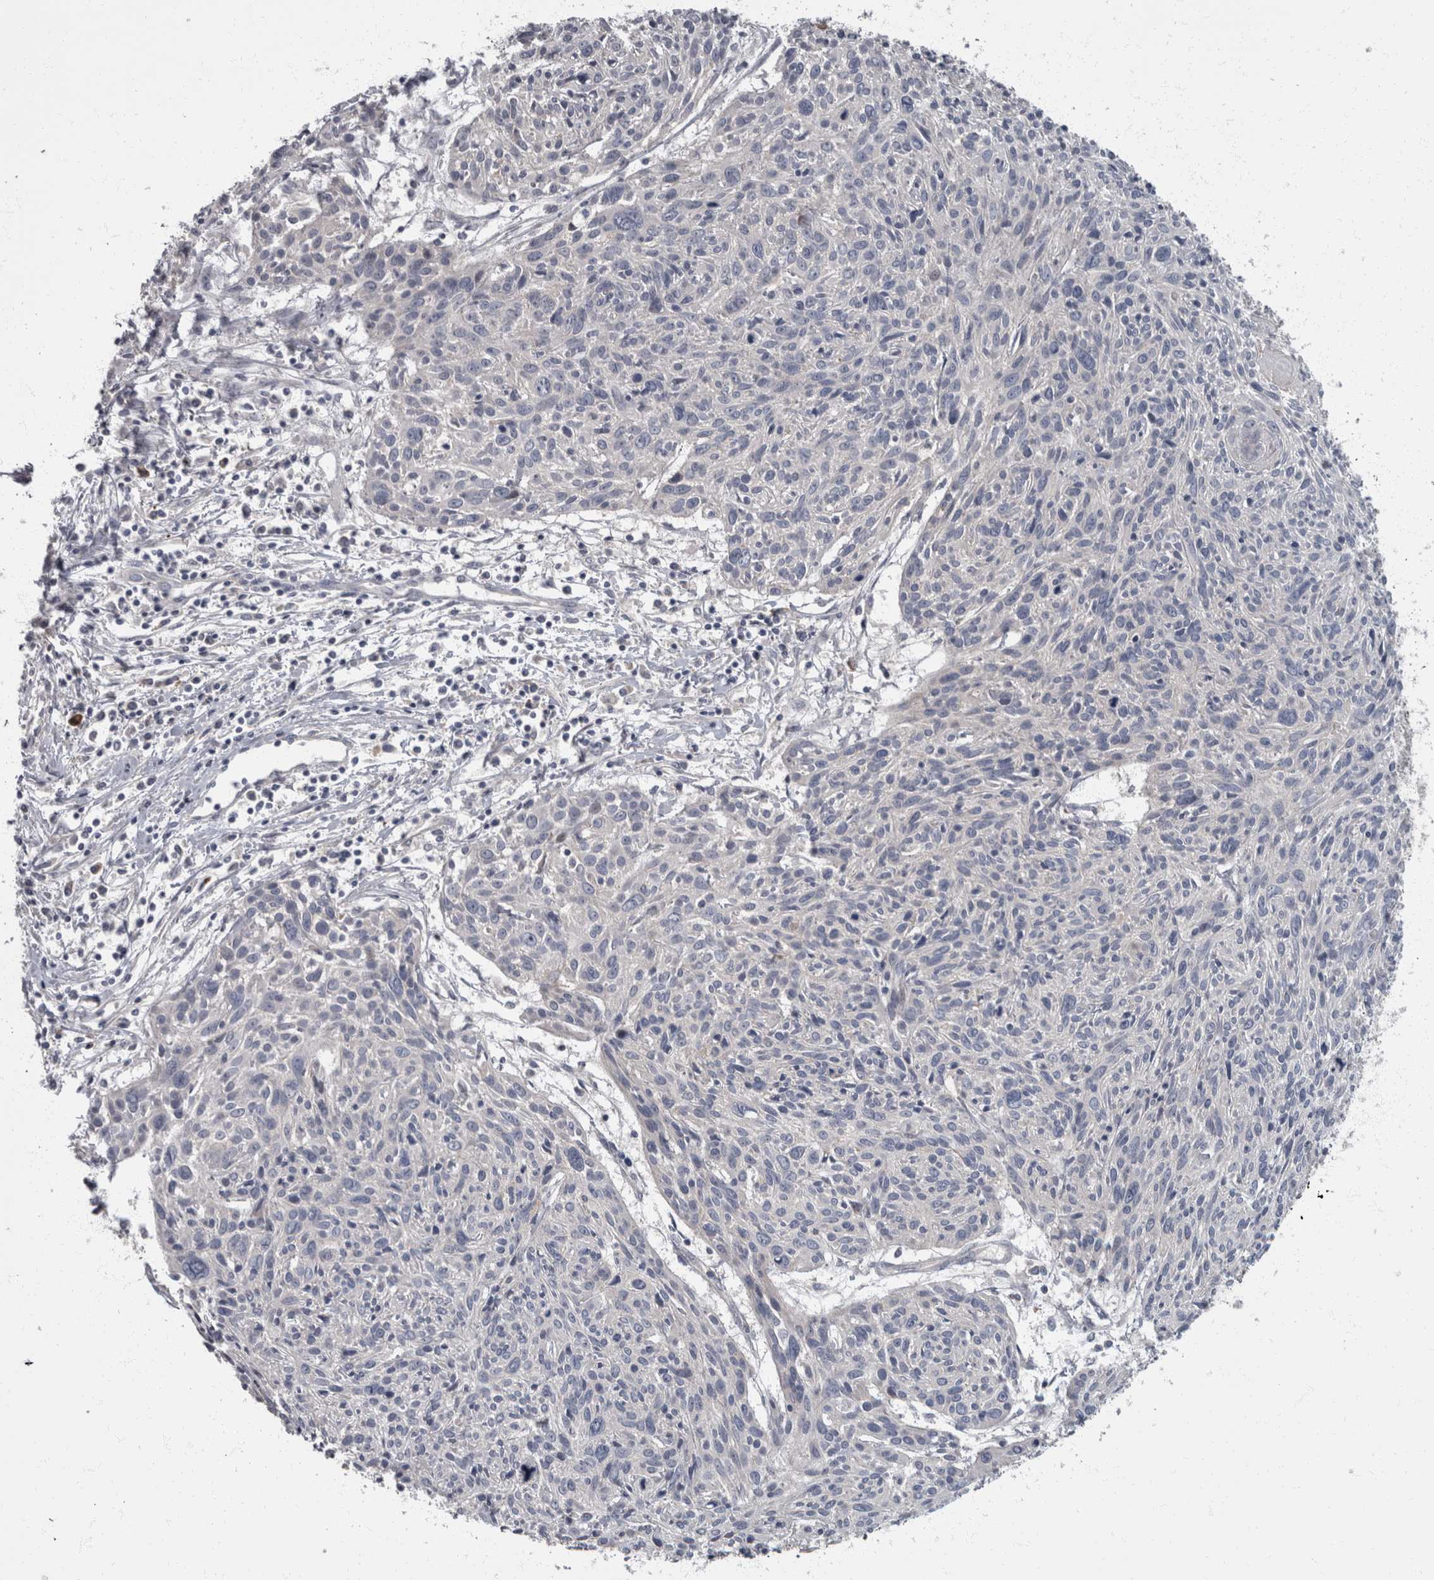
{"staining": {"intensity": "negative", "quantity": "none", "location": "none"}, "tissue": "cervical cancer", "cell_type": "Tumor cells", "image_type": "cancer", "snomed": [{"axis": "morphology", "description": "Squamous cell carcinoma, NOS"}, {"axis": "topography", "description": "Cervix"}], "caption": "This histopathology image is of cervical squamous cell carcinoma stained with IHC to label a protein in brown with the nuclei are counter-stained blue. There is no expression in tumor cells. (DAB immunohistochemistry with hematoxylin counter stain).", "gene": "CDC42BPG", "patient": {"sex": "female", "age": 51}}